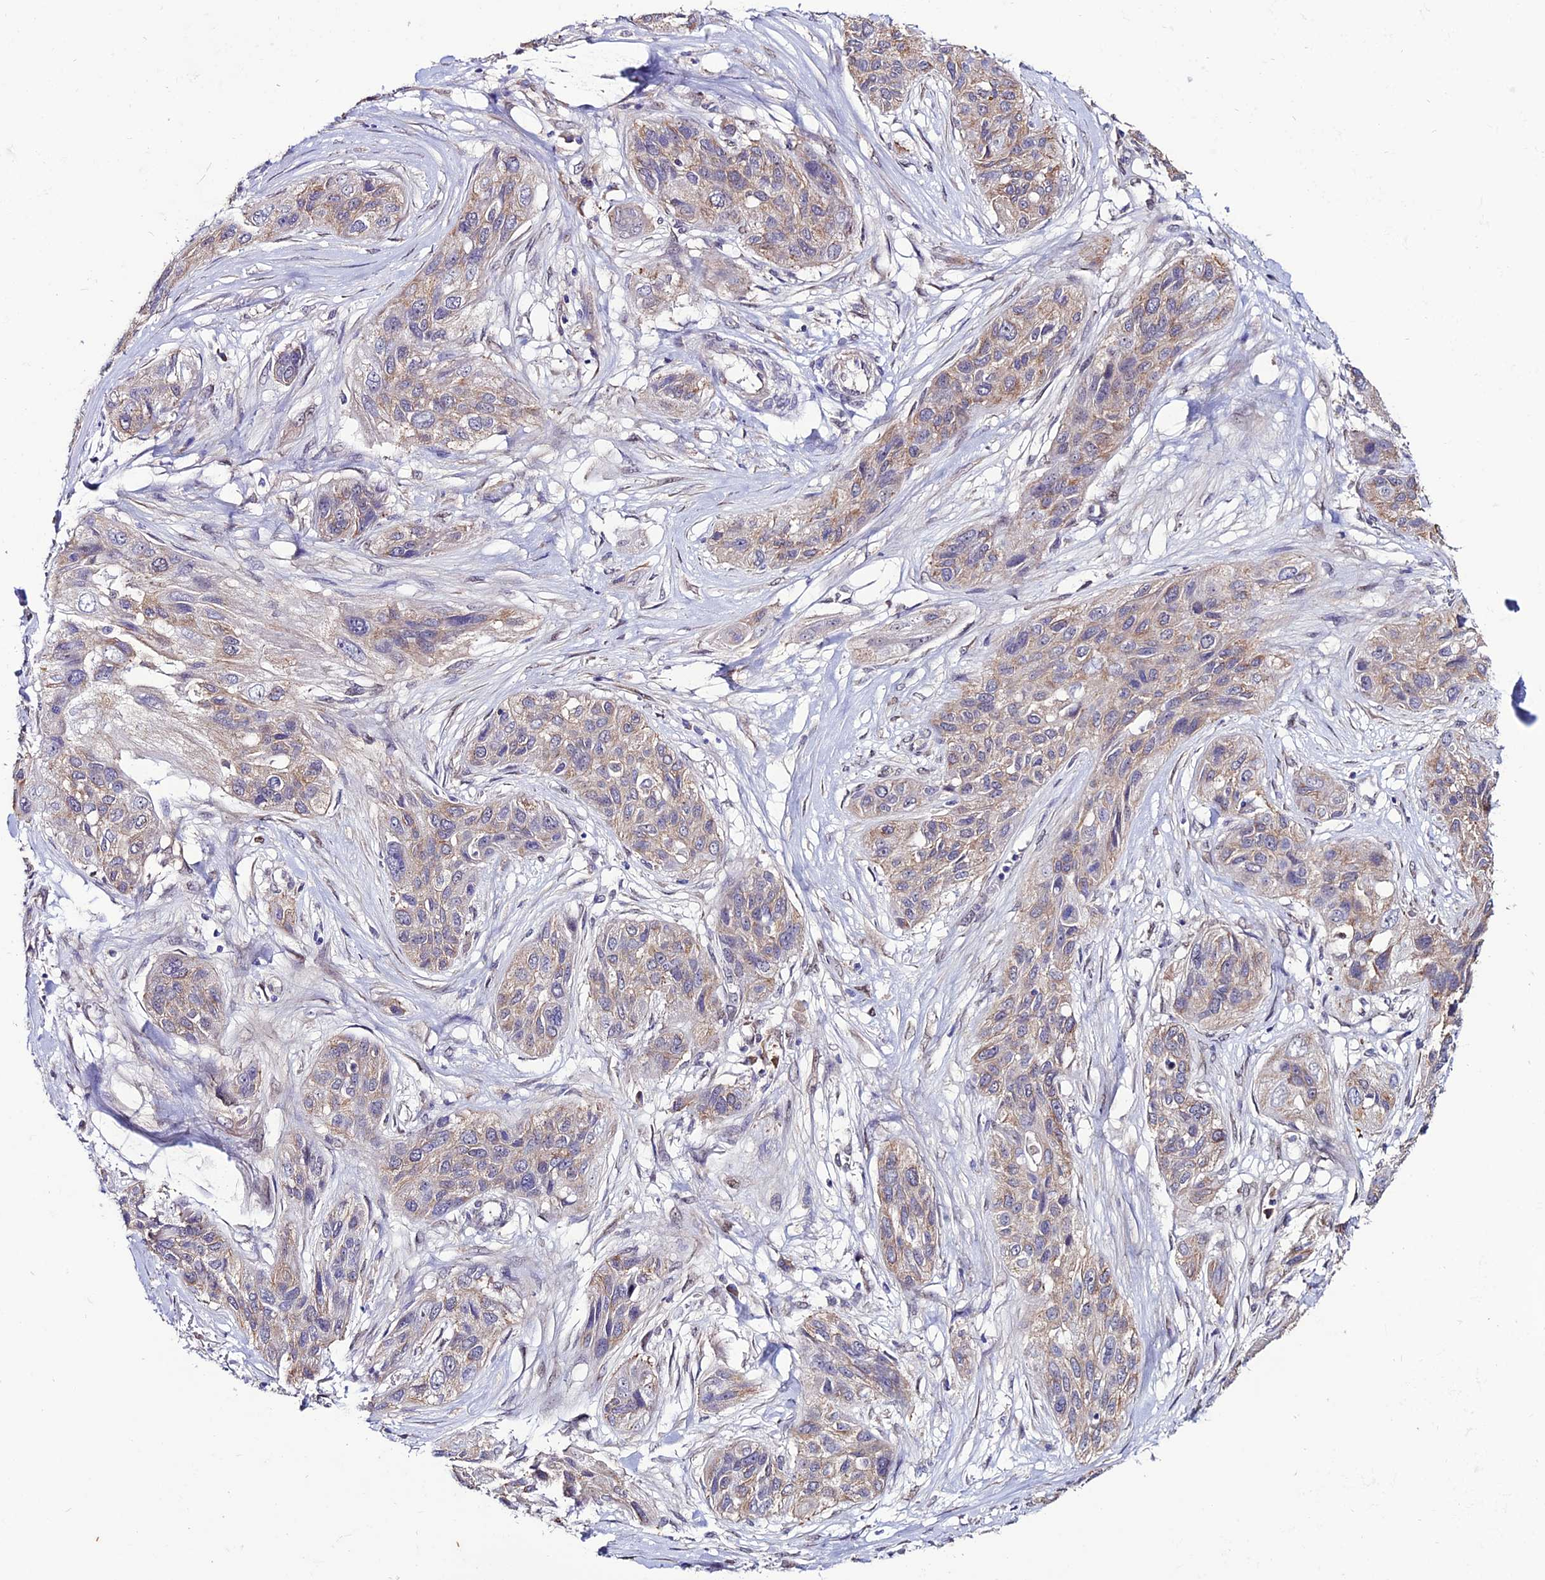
{"staining": {"intensity": "weak", "quantity": "25%-75%", "location": "cytoplasmic/membranous"}, "tissue": "lung cancer", "cell_type": "Tumor cells", "image_type": "cancer", "snomed": [{"axis": "morphology", "description": "Squamous cell carcinoma, NOS"}, {"axis": "topography", "description": "Lung"}], "caption": "Immunohistochemical staining of lung cancer shows low levels of weak cytoplasmic/membranous positivity in about 25%-75% of tumor cells.", "gene": "FZD8", "patient": {"sex": "female", "age": 70}}